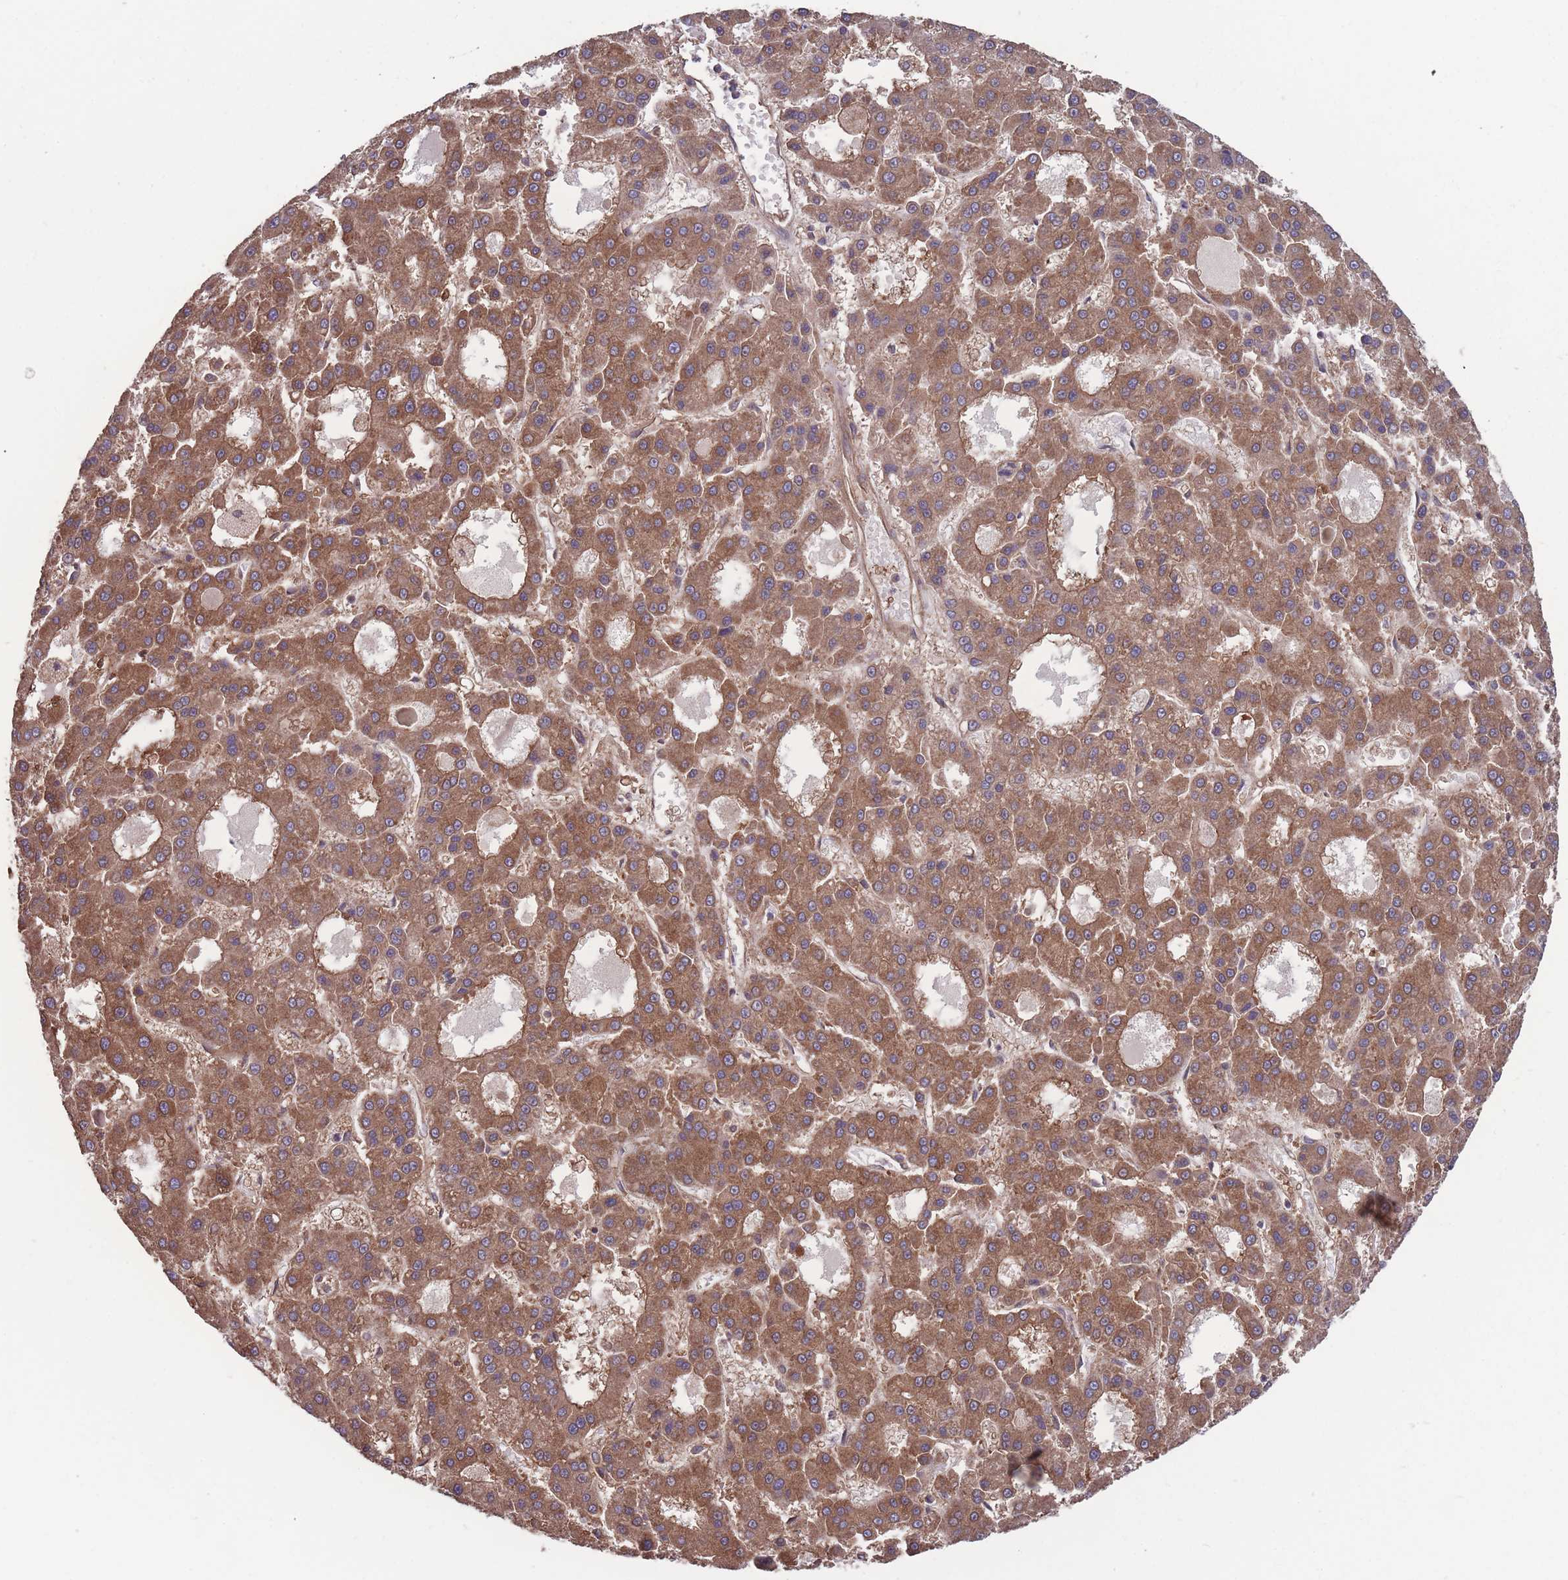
{"staining": {"intensity": "moderate", "quantity": ">75%", "location": "cytoplasmic/membranous"}, "tissue": "liver cancer", "cell_type": "Tumor cells", "image_type": "cancer", "snomed": [{"axis": "morphology", "description": "Carcinoma, Hepatocellular, NOS"}, {"axis": "topography", "description": "Liver"}], "caption": "Immunohistochemical staining of liver cancer reveals medium levels of moderate cytoplasmic/membranous positivity in about >75% of tumor cells. Using DAB (brown) and hematoxylin (blue) stains, captured at high magnification using brightfield microscopy.", "gene": "ZPR1", "patient": {"sex": "male", "age": 70}}